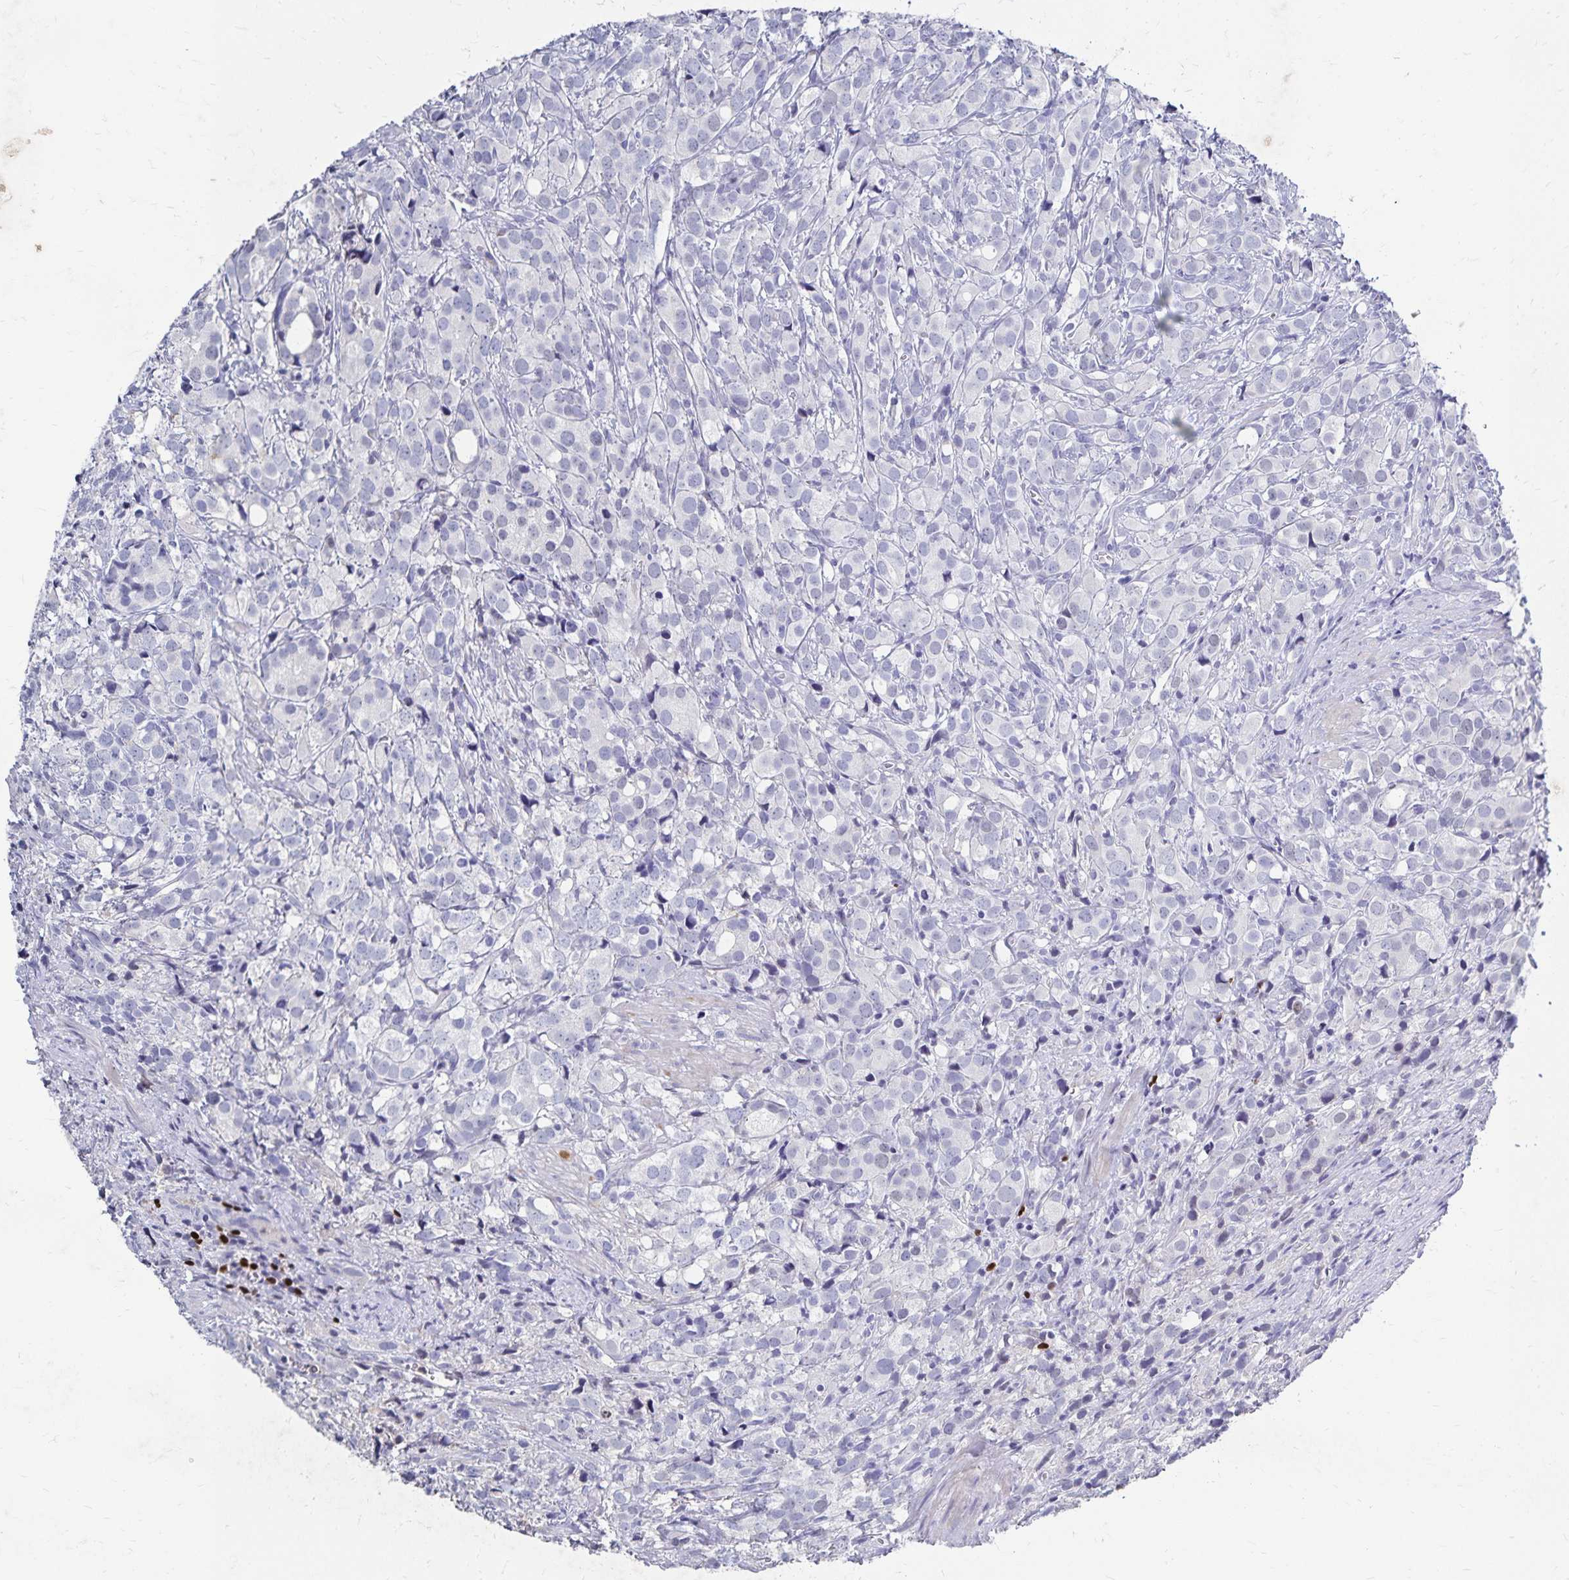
{"staining": {"intensity": "negative", "quantity": "none", "location": "none"}, "tissue": "prostate cancer", "cell_type": "Tumor cells", "image_type": "cancer", "snomed": [{"axis": "morphology", "description": "Adenocarcinoma, High grade"}, {"axis": "topography", "description": "Prostate"}], "caption": "Prostate cancer (high-grade adenocarcinoma) stained for a protein using immunohistochemistry reveals no expression tumor cells.", "gene": "PAX5", "patient": {"sex": "male", "age": 86}}